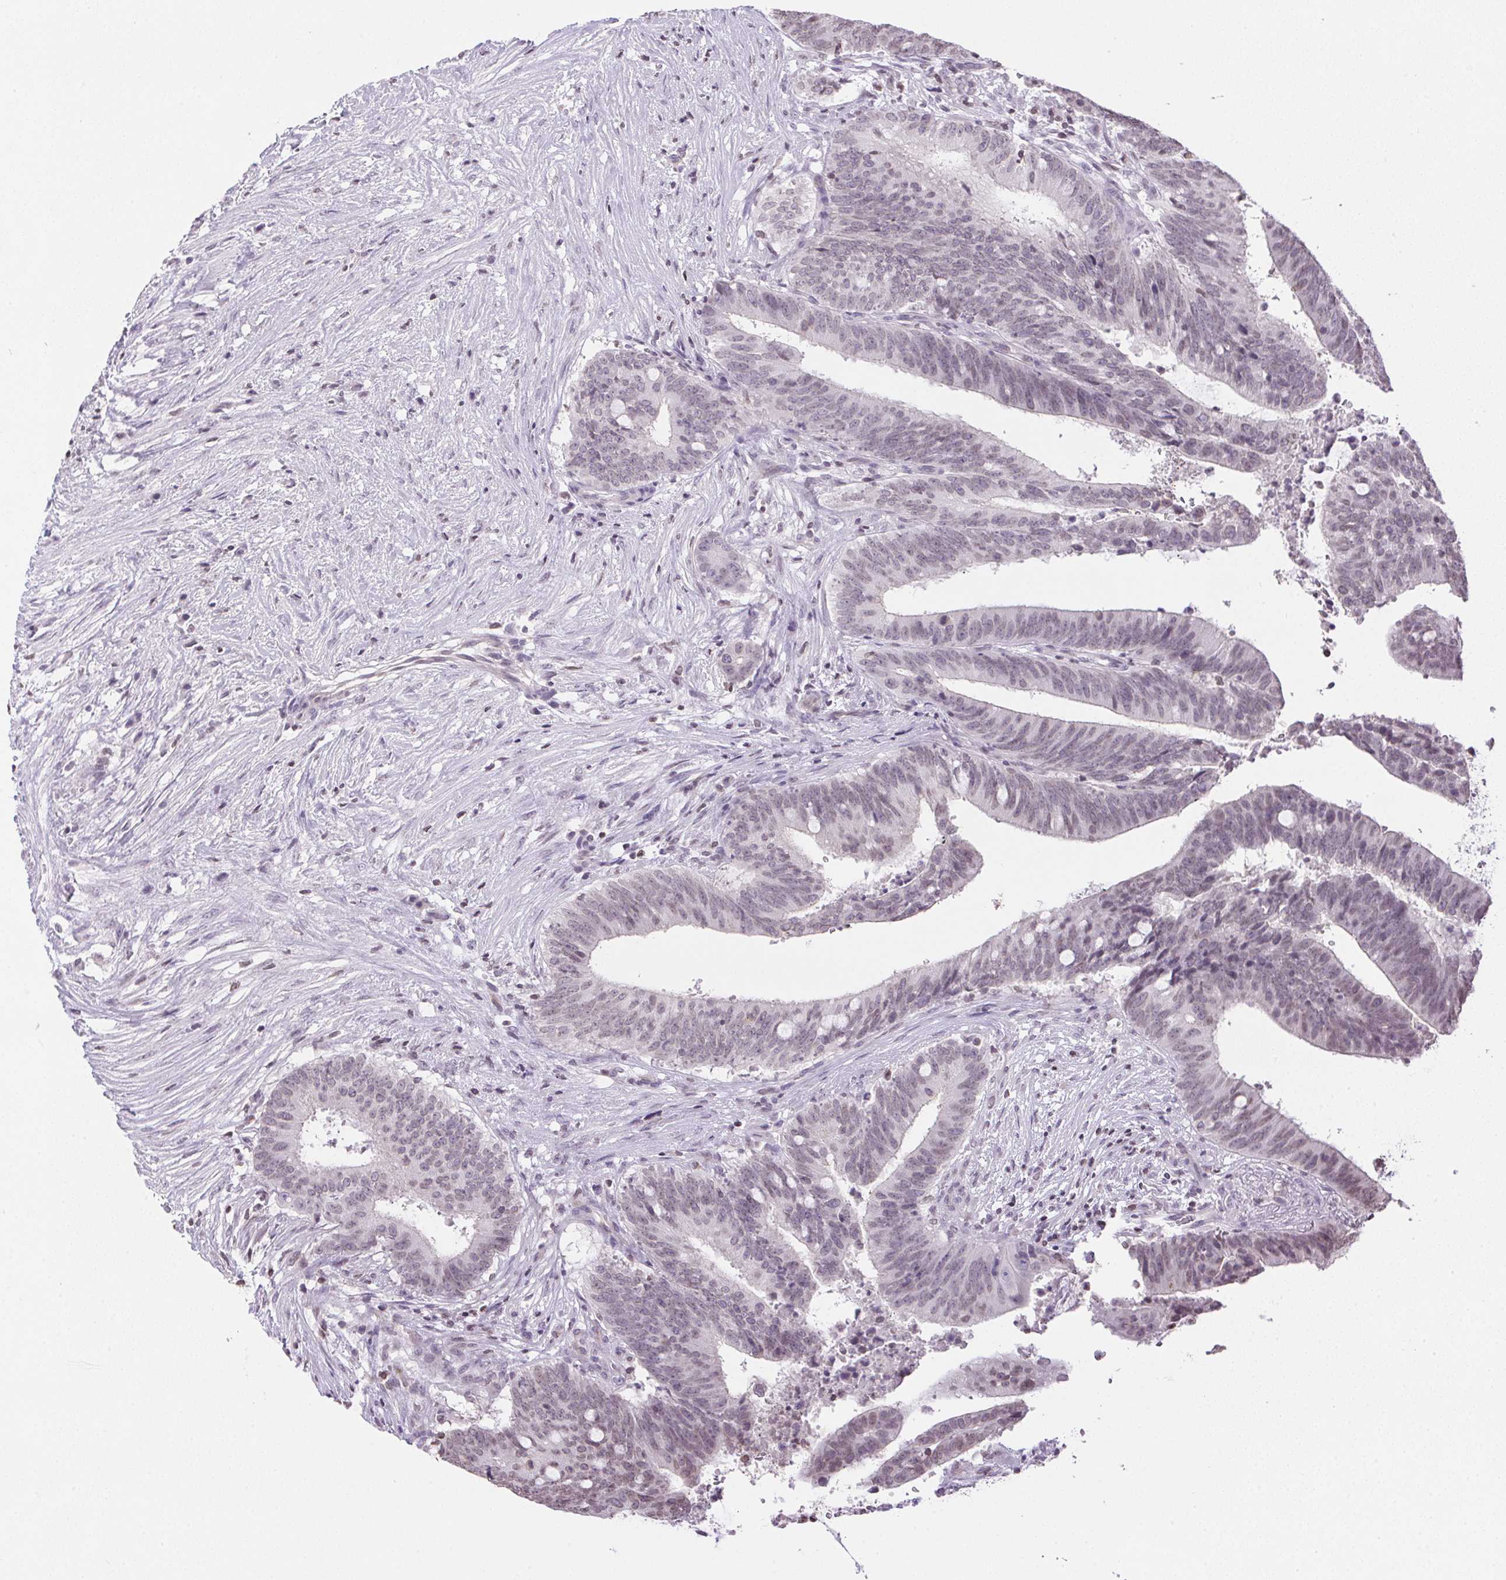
{"staining": {"intensity": "weak", "quantity": "<25%", "location": "nuclear"}, "tissue": "colorectal cancer", "cell_type": "Tumor cells", "image_type": "cancer", "snomed": [{"axis": "morphology", "description": "Adenocarcinoma, NOS"}, {"axis": "topography", "description": "Colon"}], "caption": "High power microscopy photomicrograph of an immunohistochemistry photomicrograph of colorectal cancer, revealing no significant expression in tumor cells. Nuclei are stained in blue.", "gene": "PRL", "patient": {"sex": "female", "age": 43}}